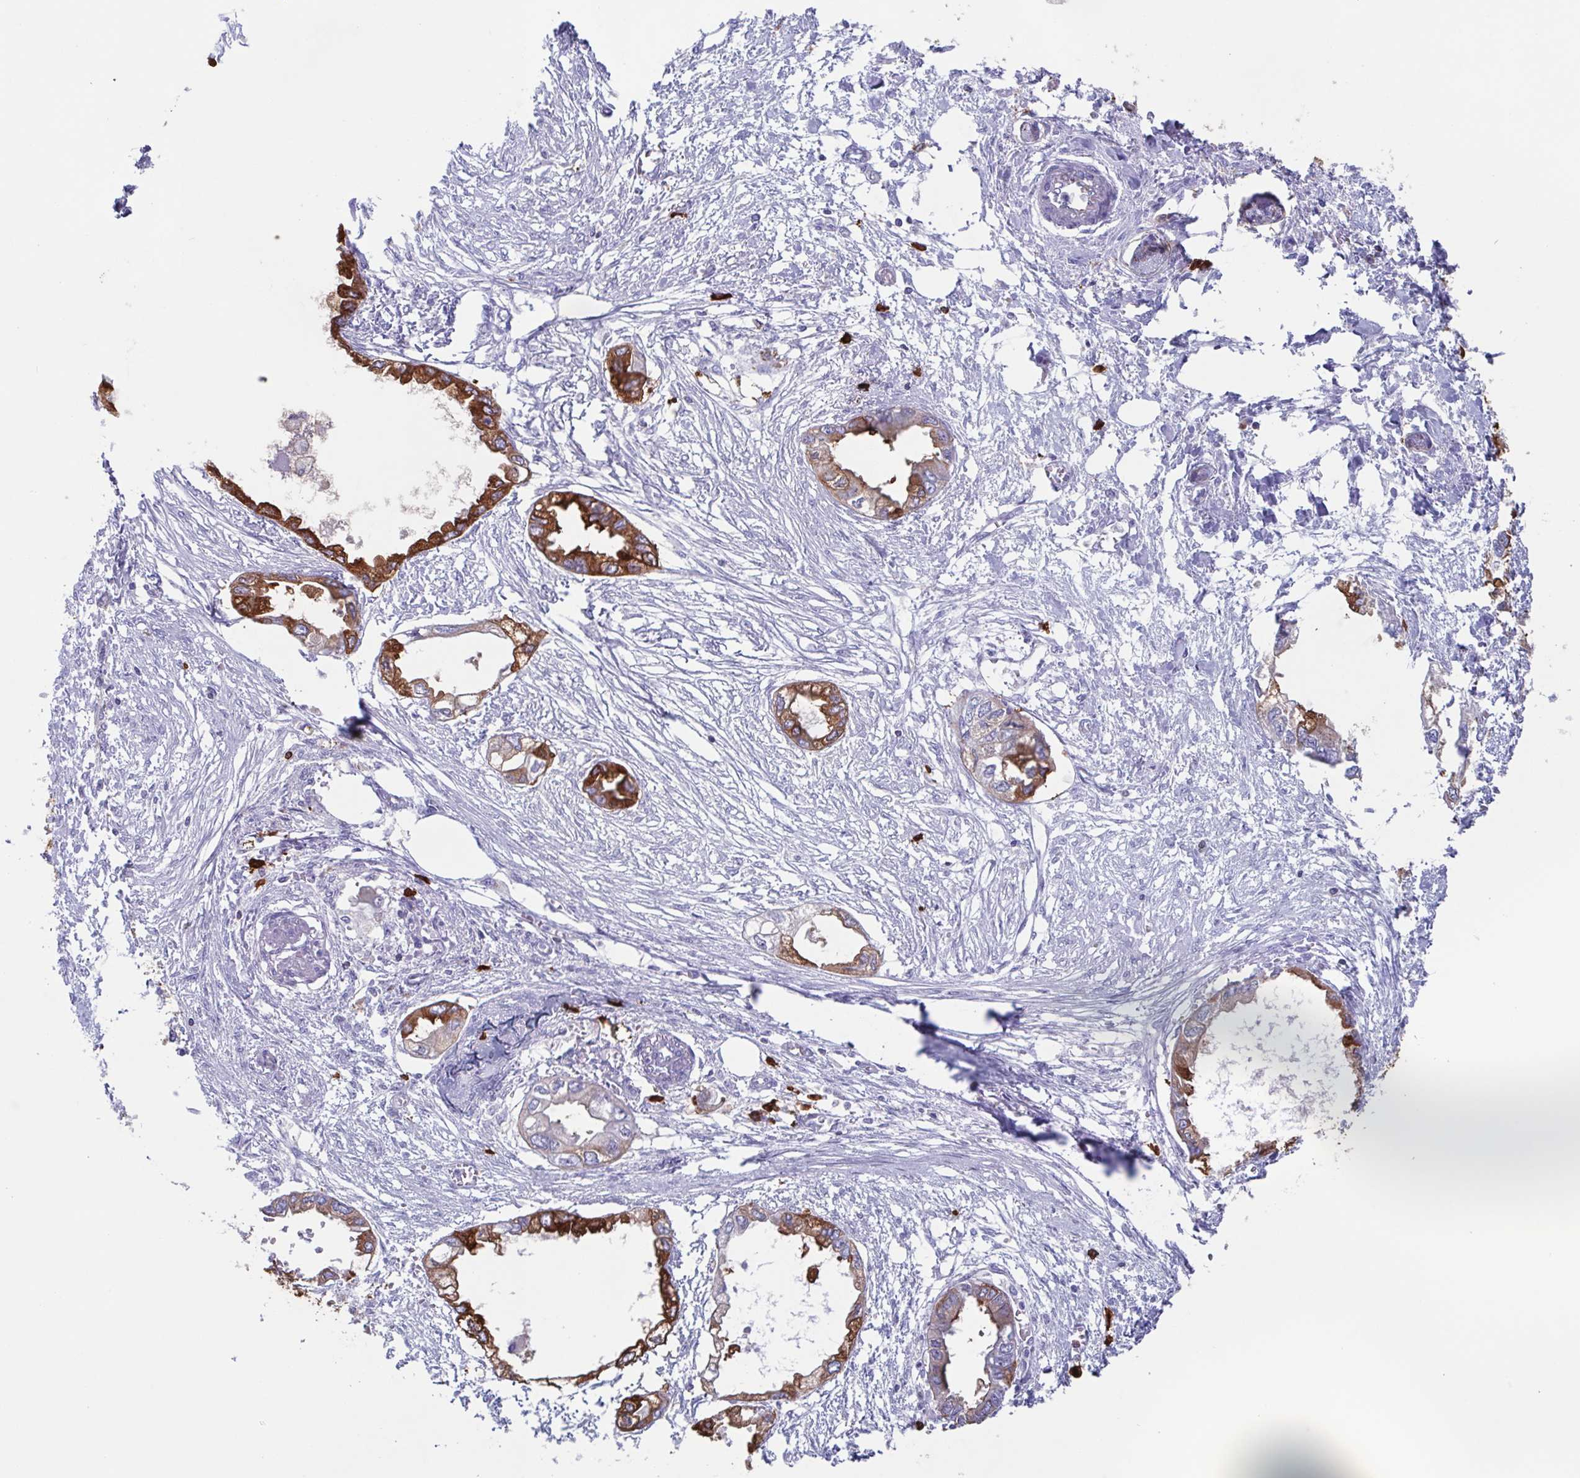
{"staining": {"intensity": "strong", "quantity": ">75%", "location": "cytoplasmic/membranous"}, "tissue": "endometrial cancer", "cell_type": "Tumor cells", "image_type": "cancer", "snomed": [{"axis": "morphology", "description": "Adenocarcinoma, NOS"}, {"axis": "morphology", "description": "Adenocarcinoma, metastatic, NOS"}, {"axis": "topography", "description": "Adipose tissue"}, {"axis": "topography", "description": "Endometrium"}], "caption": "The immunohistochemical stain labels strong cytoplasmic/membranous staining in tumor cells of endometrial adenocarcinoma tissue.", "gene": "TPD52", "patient": {"sex": "female", "age": 67}}